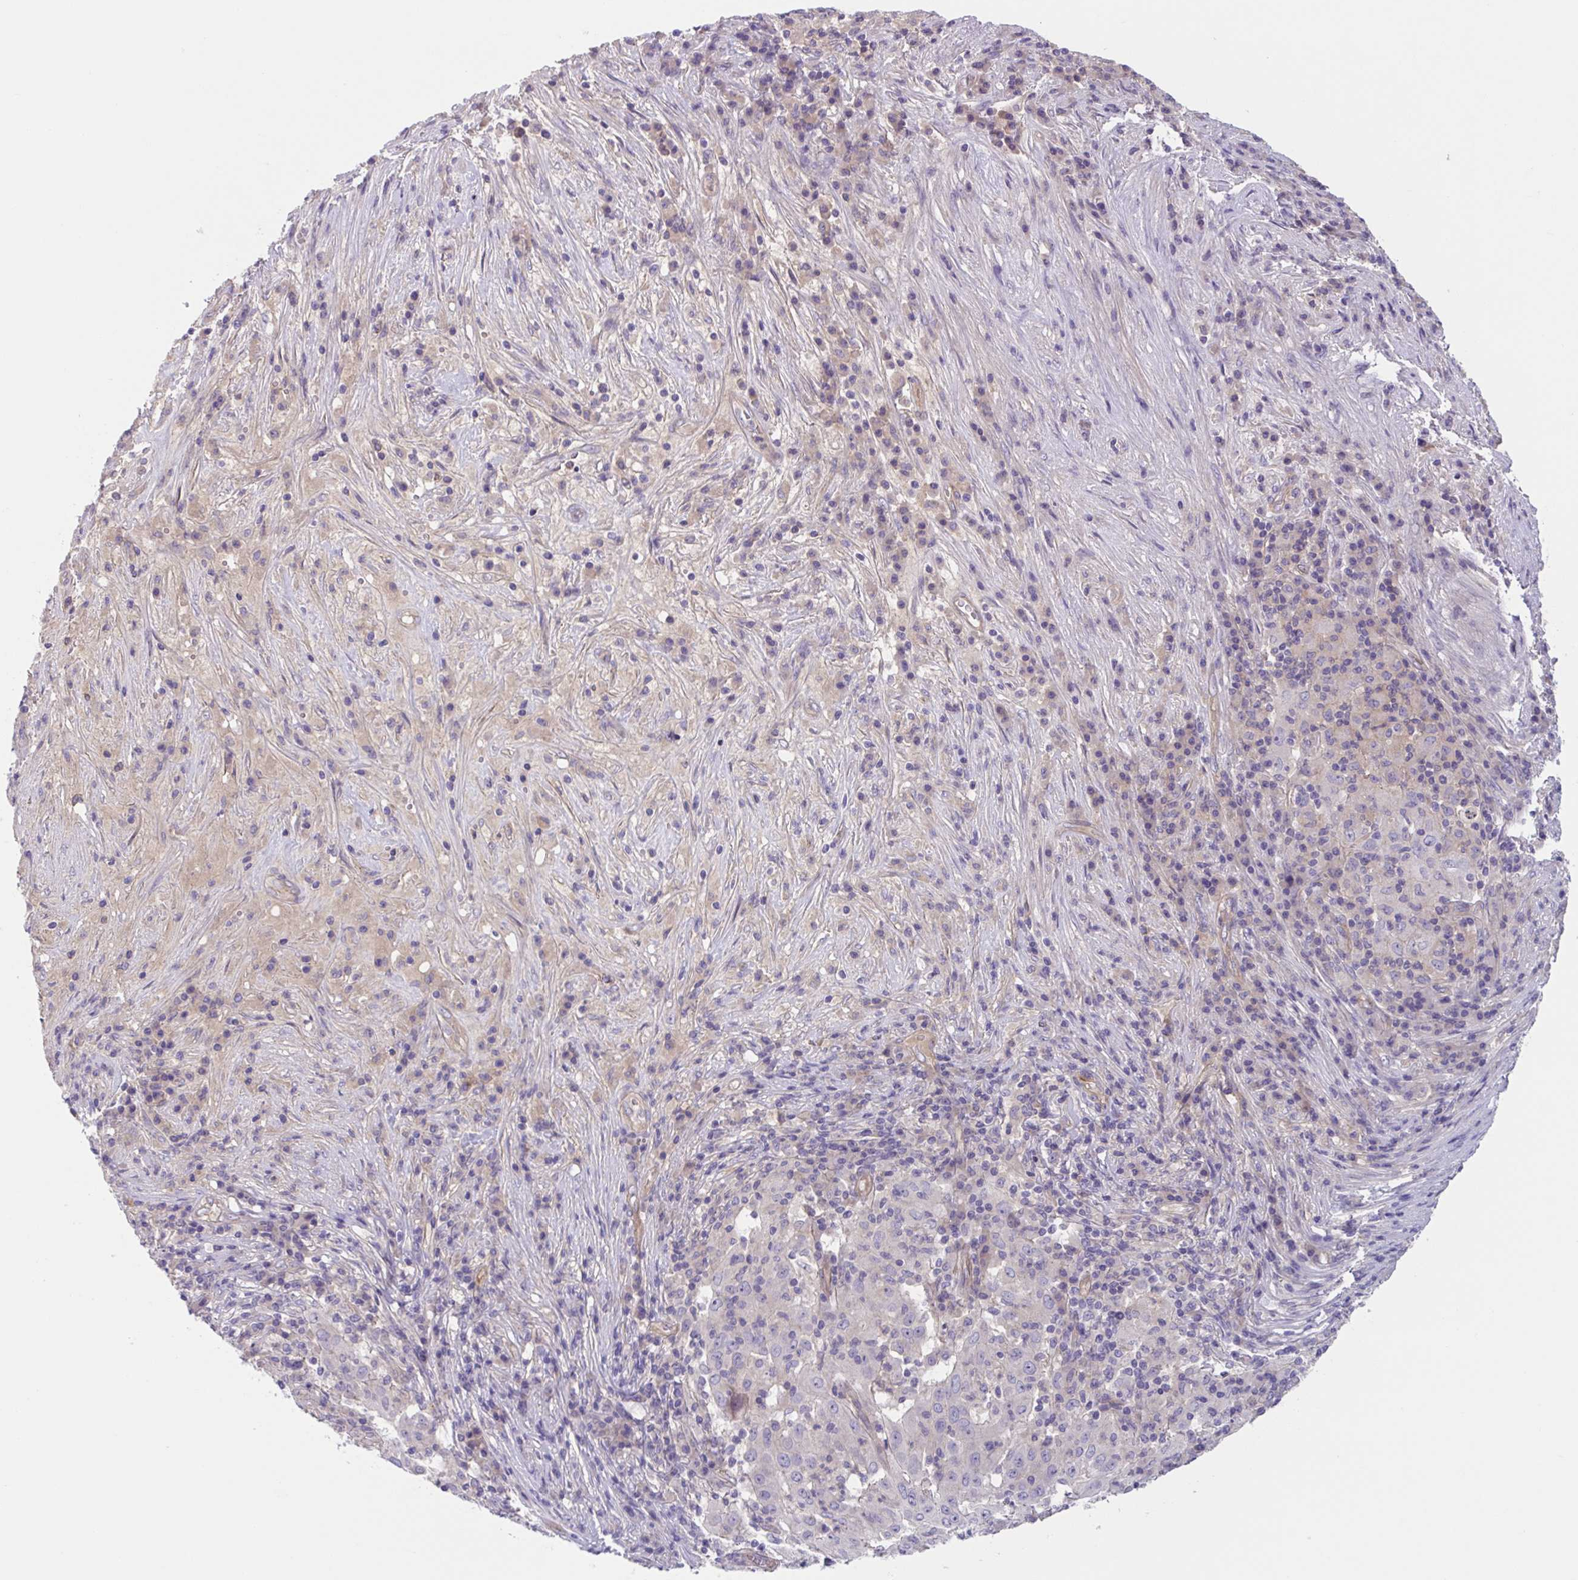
{"staining": {"intensity": "negative", "quantity": "none", "location": "none"}, "tissue": "pancreatic cancer", "cell_type": "Tumor cells", "image_type": "cancer", "snomed": [{"axis": "morphology", "description": "Adenocarcinoma, NOS"}, {"axis": "topography", "description": "Pancreas"}], "caption": "Immunohistochemistry (IHC) micrograph of human pancreatic cancer (adenocarcinoma) stained for a protein (brown), which reveals no staining in tumor cells. The staining was performed using DAB (3,3'-diaminobenzidine) to visualize the protein expression in brown, while the nuclei were stained in blue with hematoxylin (Magnification: 20x).", "gene": "TTC7B", "patient": {"sex": "male", "age": 63}}